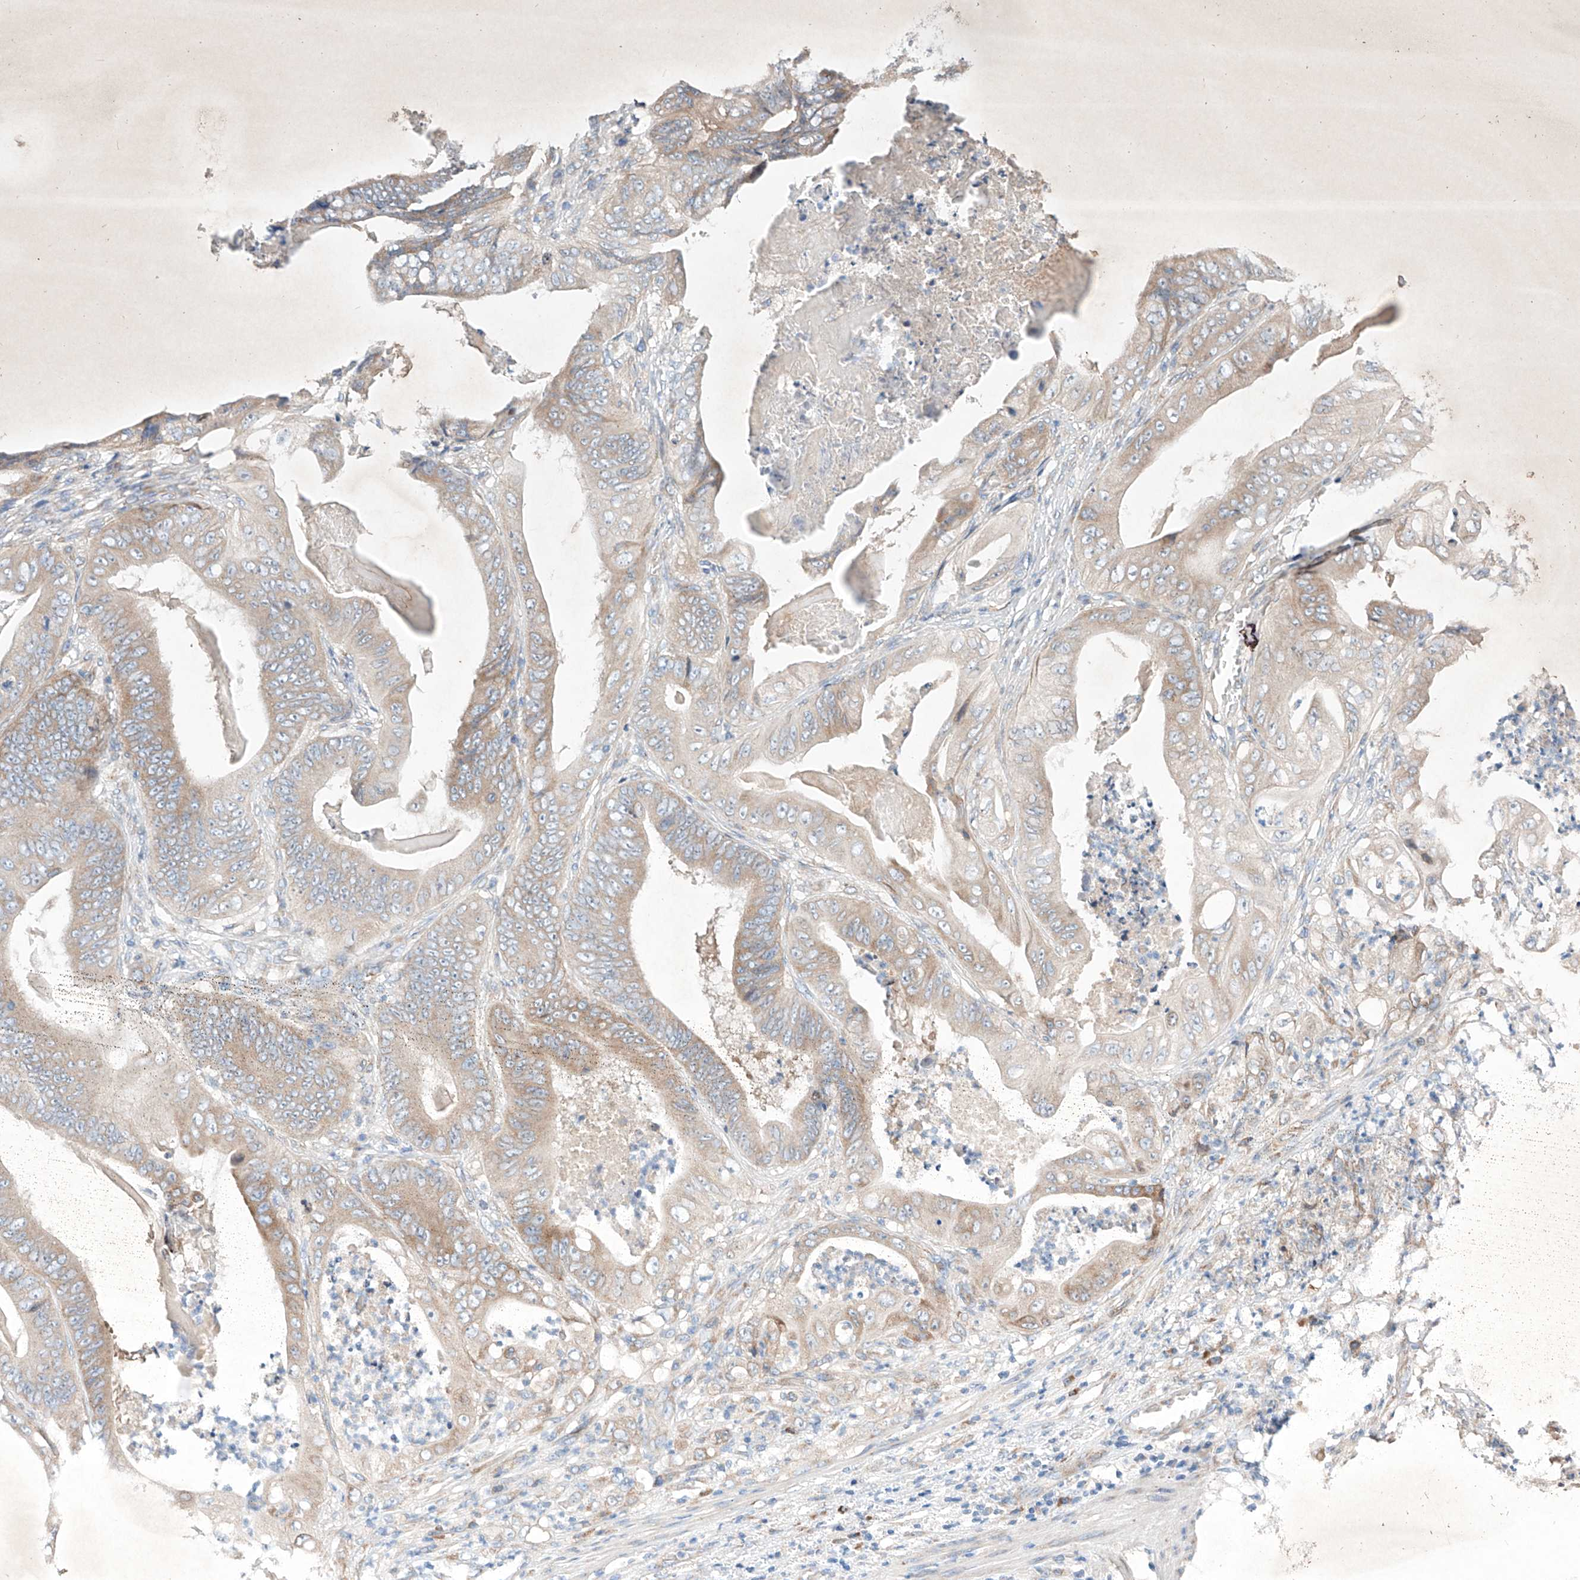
{"staining": {"intensity": "weak", "quantity": "<25%", "location": "cytoplasmic/membranous"}, "tissue": "stomach cancer", "cell_type": "Tumor cells", "image_type": "cancer", "snomed": [{"axis": "morphology", "description": "Adenocarcinoma, NOS"}, {"axis": "topography", "description": "Stomach"}], "caption": "Adenocarcinoma (stomach) stained for a protein using IHC exhibits no positivity tumor cells.", "gene": "FASTK", "patient": {"sex": "male", "age": 76}}